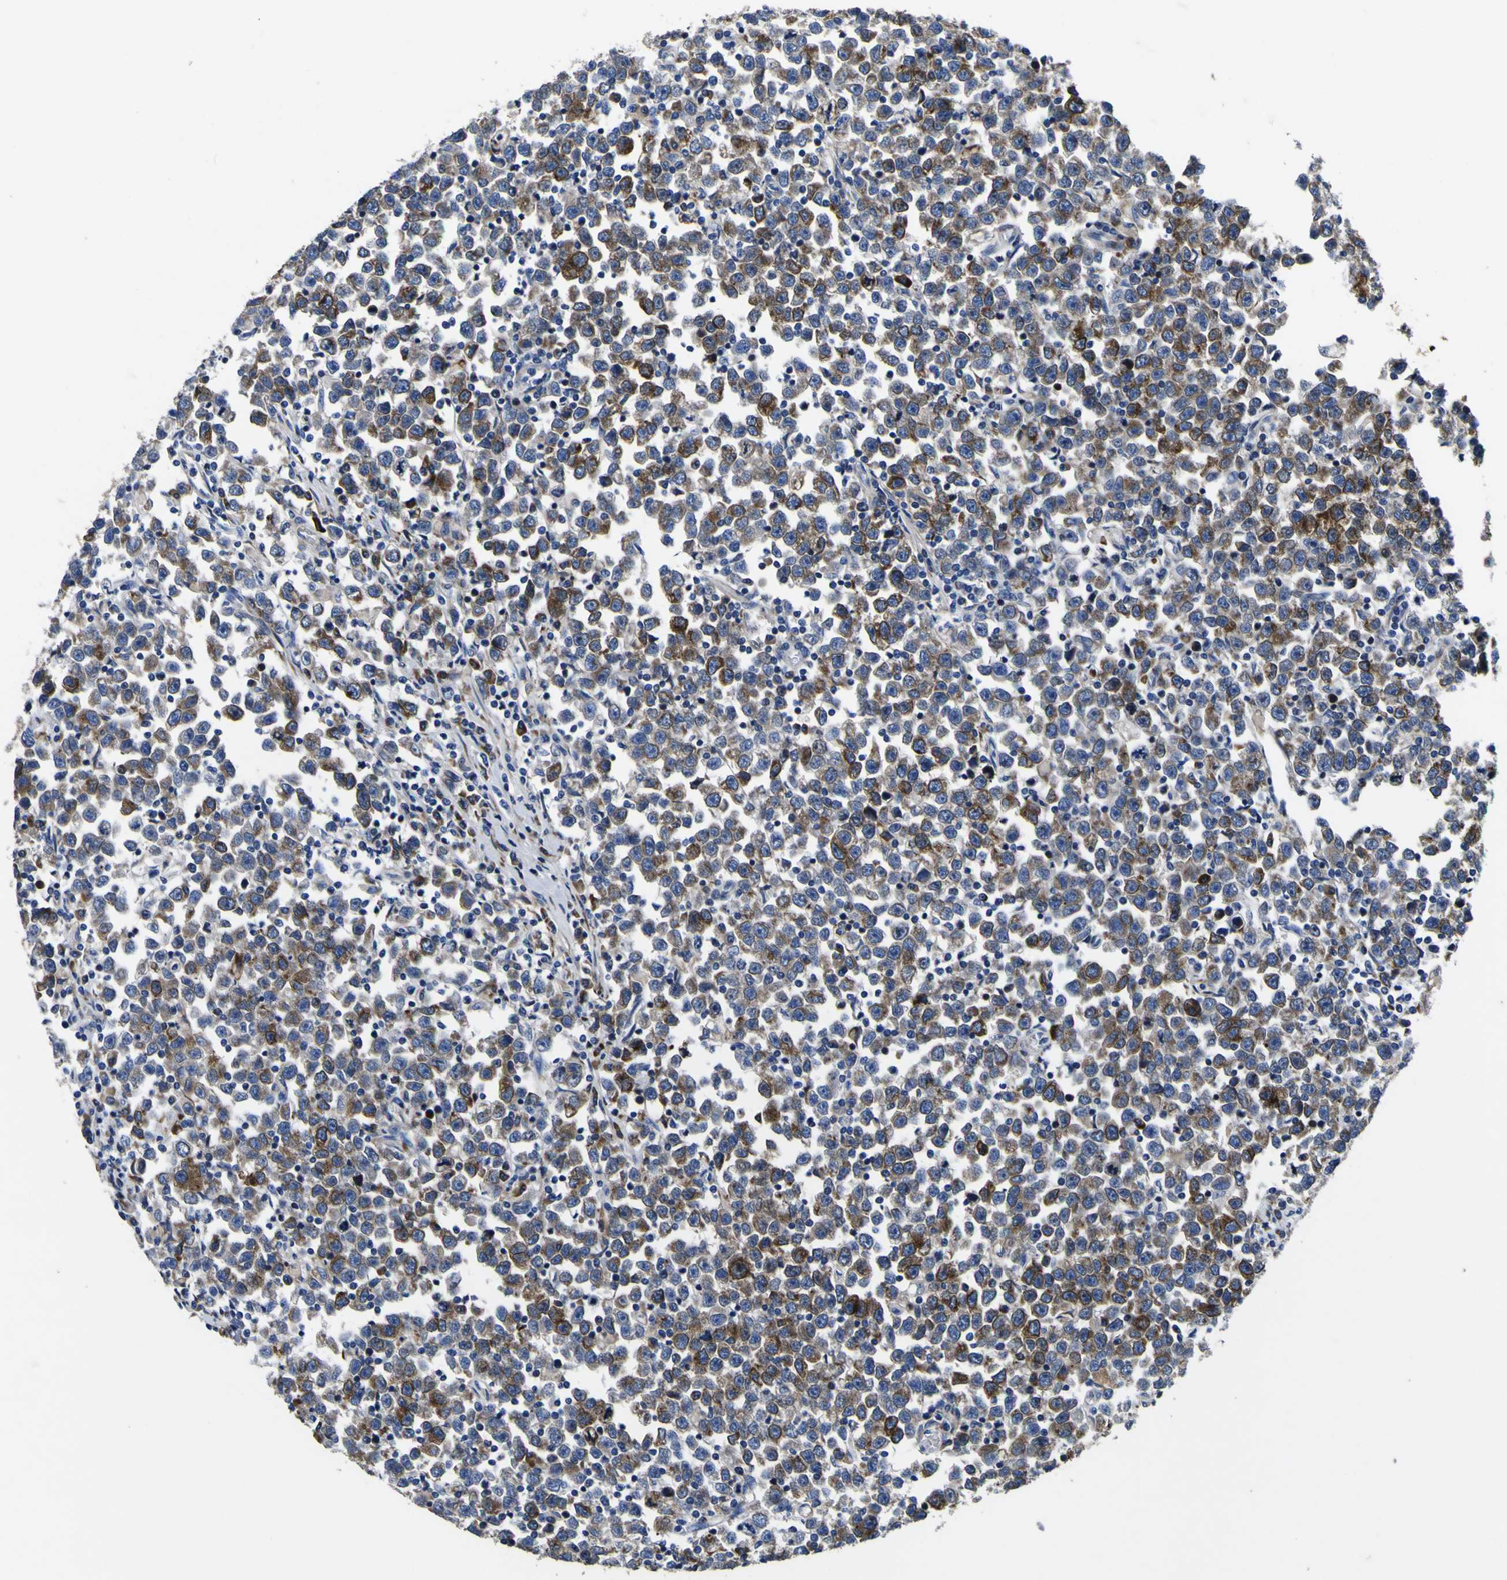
{"staining": {"intensity": "moderate", "quantity": "25%-75%", "location": "cytoplasmic/membranous"}, "tissue": "testis cancer", "cell_type": "Tumor cells", "image_type": "cancer", "snomed": [{"axis": "morphology", "description": "Seminoma, NOS"}, {"axis": "topography", "description": "Testis"}], "caption": "DAB immunohistochemical staining of human testis cancer reveals moderate cytoplasmic/membranous protein expression in approximately 25%-75% of tumor cells.", "gene": "SCD", "patient": {"sex": "male", "age": 43}}